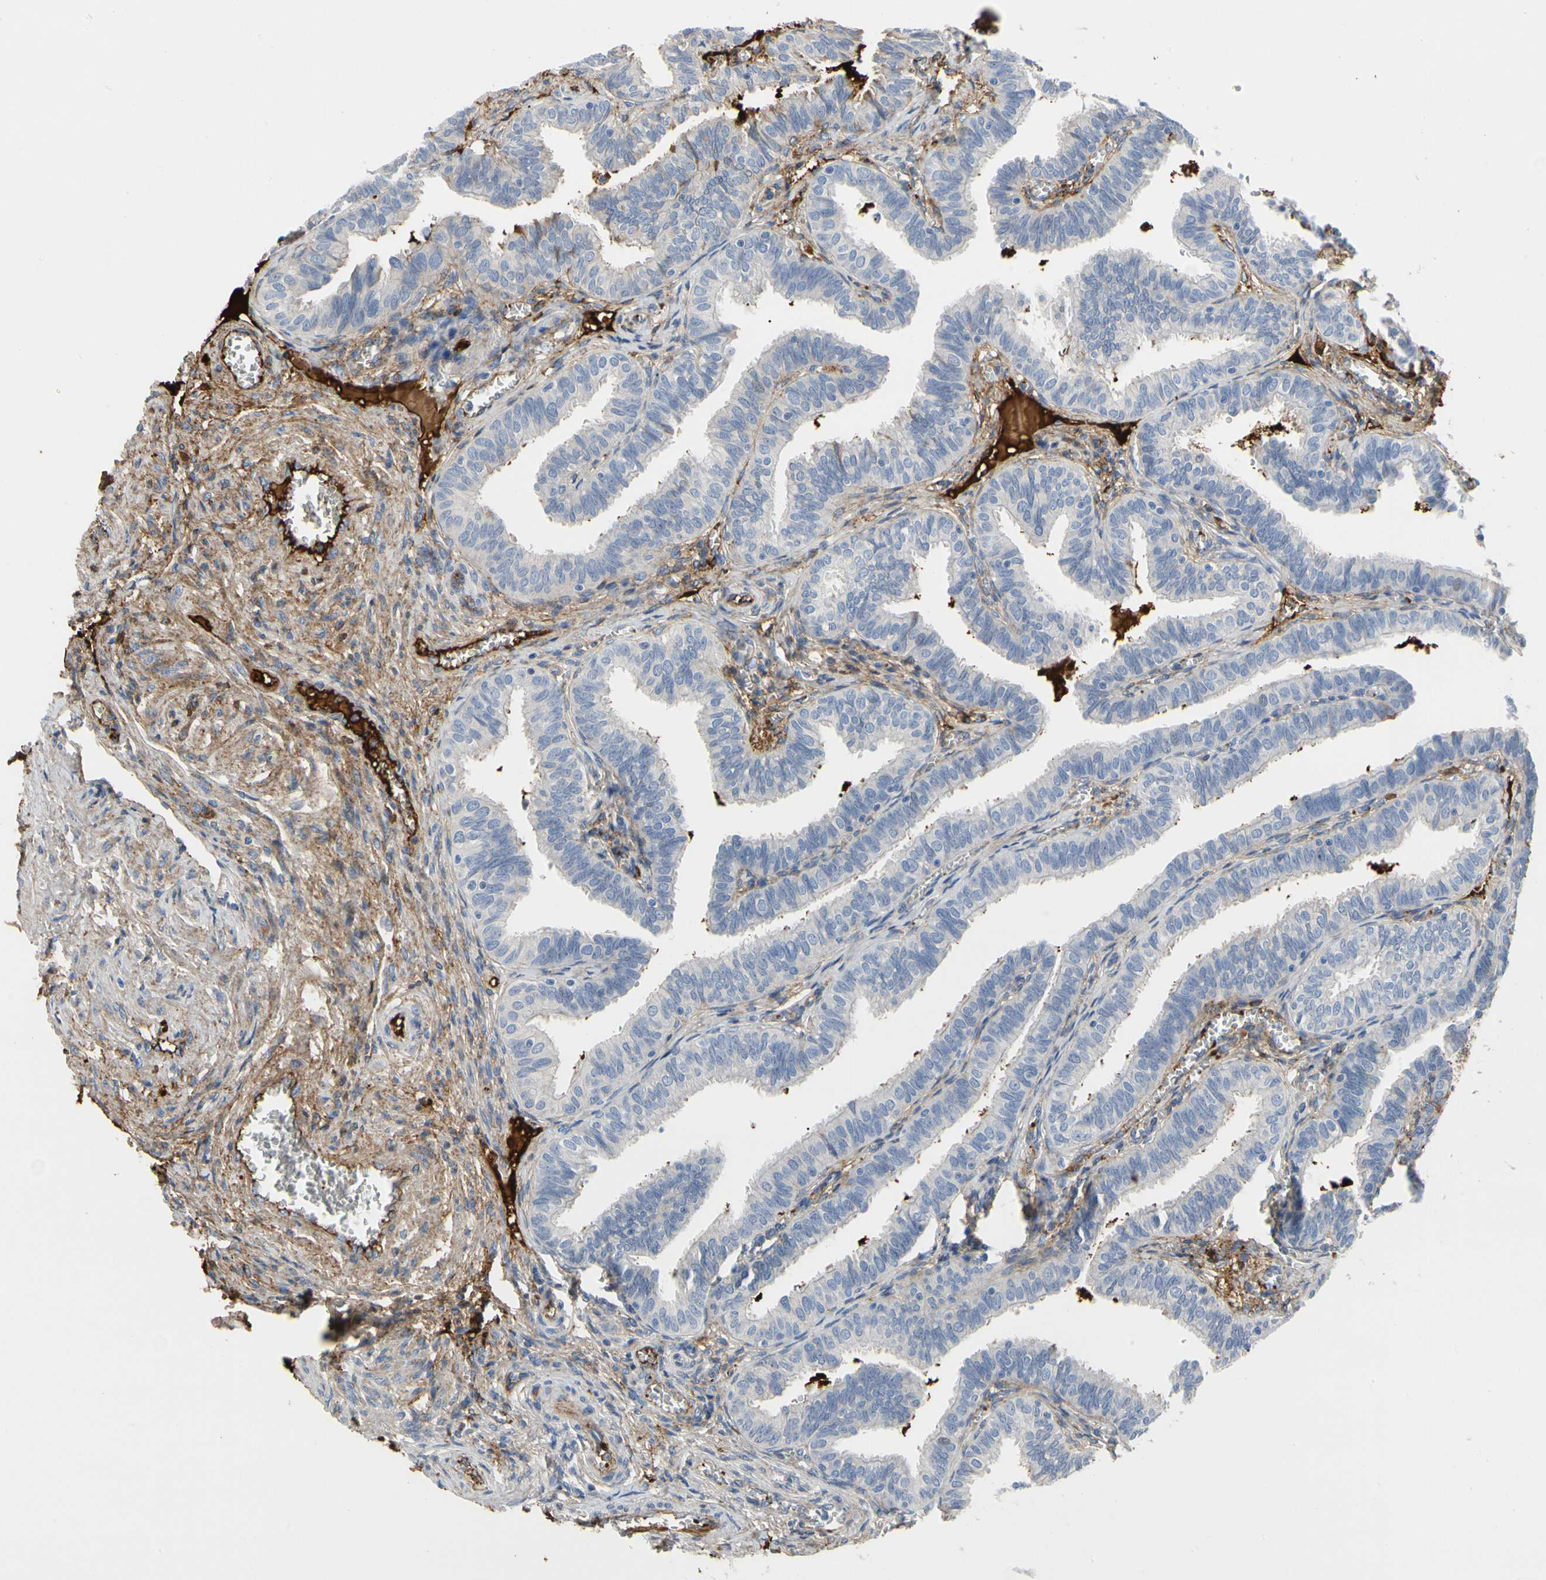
{"staining": {"intensity": "negative", "quantity": "none", "location": "none"}, "tissue": "fallopian tube", "cell_type": "Glandular cells", "image_type": "normal", "snomed": [{"axis": "morphology", "description": "Normal tissue, NOS"}, {"axis": "topography", "description": "Fallopian tube"}], "caption": "Immunohistochemistry (IHC) image of normal fallopian tube: fallopian tube stained with DAB (3,3'-diaminobenzidine) shows no significant protein staining in glandular cells. (IHC, brightfield microscopy, high magnification).", "gene": "FGB", "patient": {"sex": "female", "age": 46}}